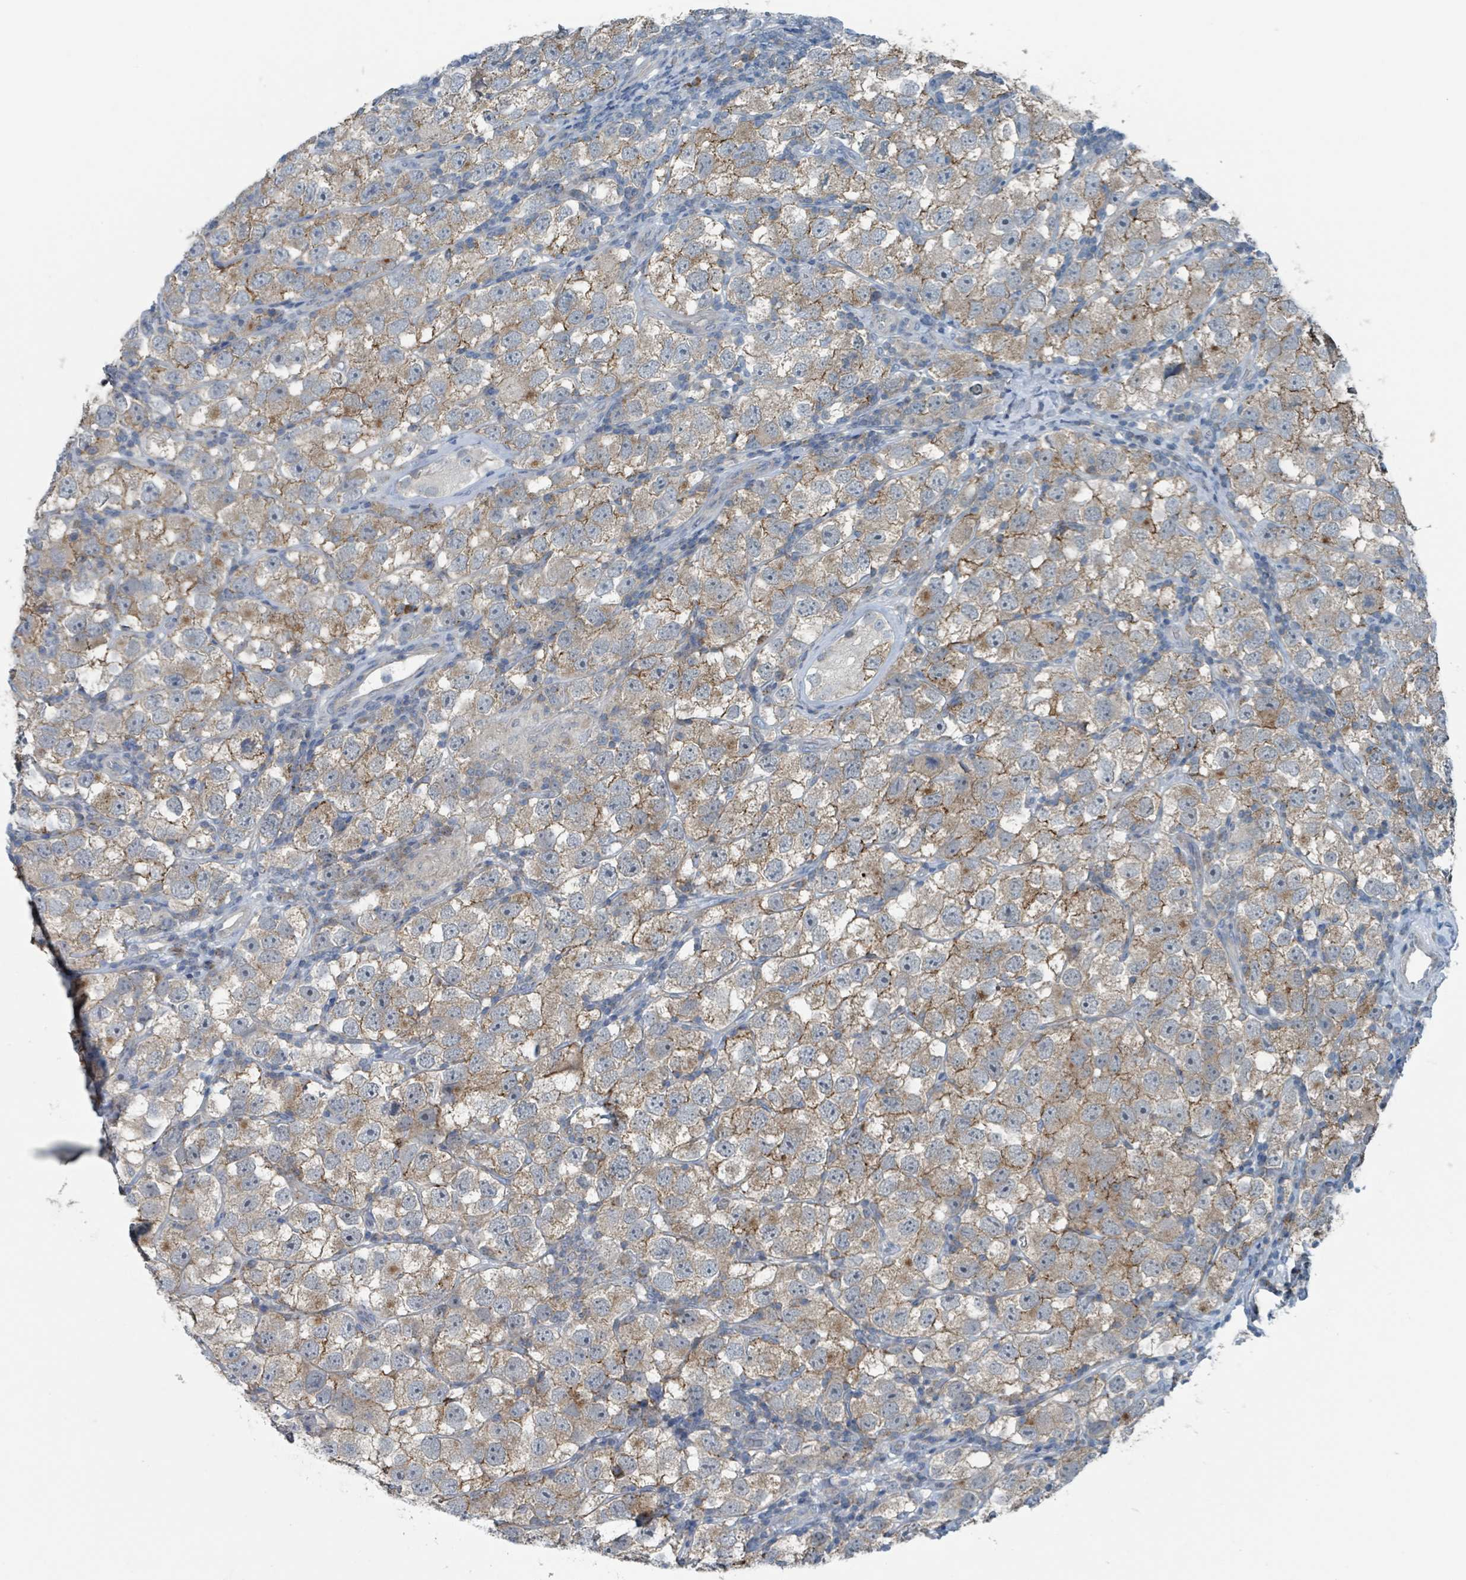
{"staining": {"intensity": "moderate", "quantity": "25%-75%", "location": "cytoplasmic/membranous"}, "tissue": "testis cancer", "cell_type": "Tumor cells", "image_type": "cancer", "snomed": [{"axis": "morphology", "description": "Seminoma, NOS"}, {"axis": "topography", "description": "Testis"}], "caption": "Immunohistochemical staining of testis cancer reveals moderate cytoplasmic/membranous protein positivity in approximately 25%-75% of tumor cells.", "gene": "ACBD4", "patient": {"sex": "male", "age": 26}}